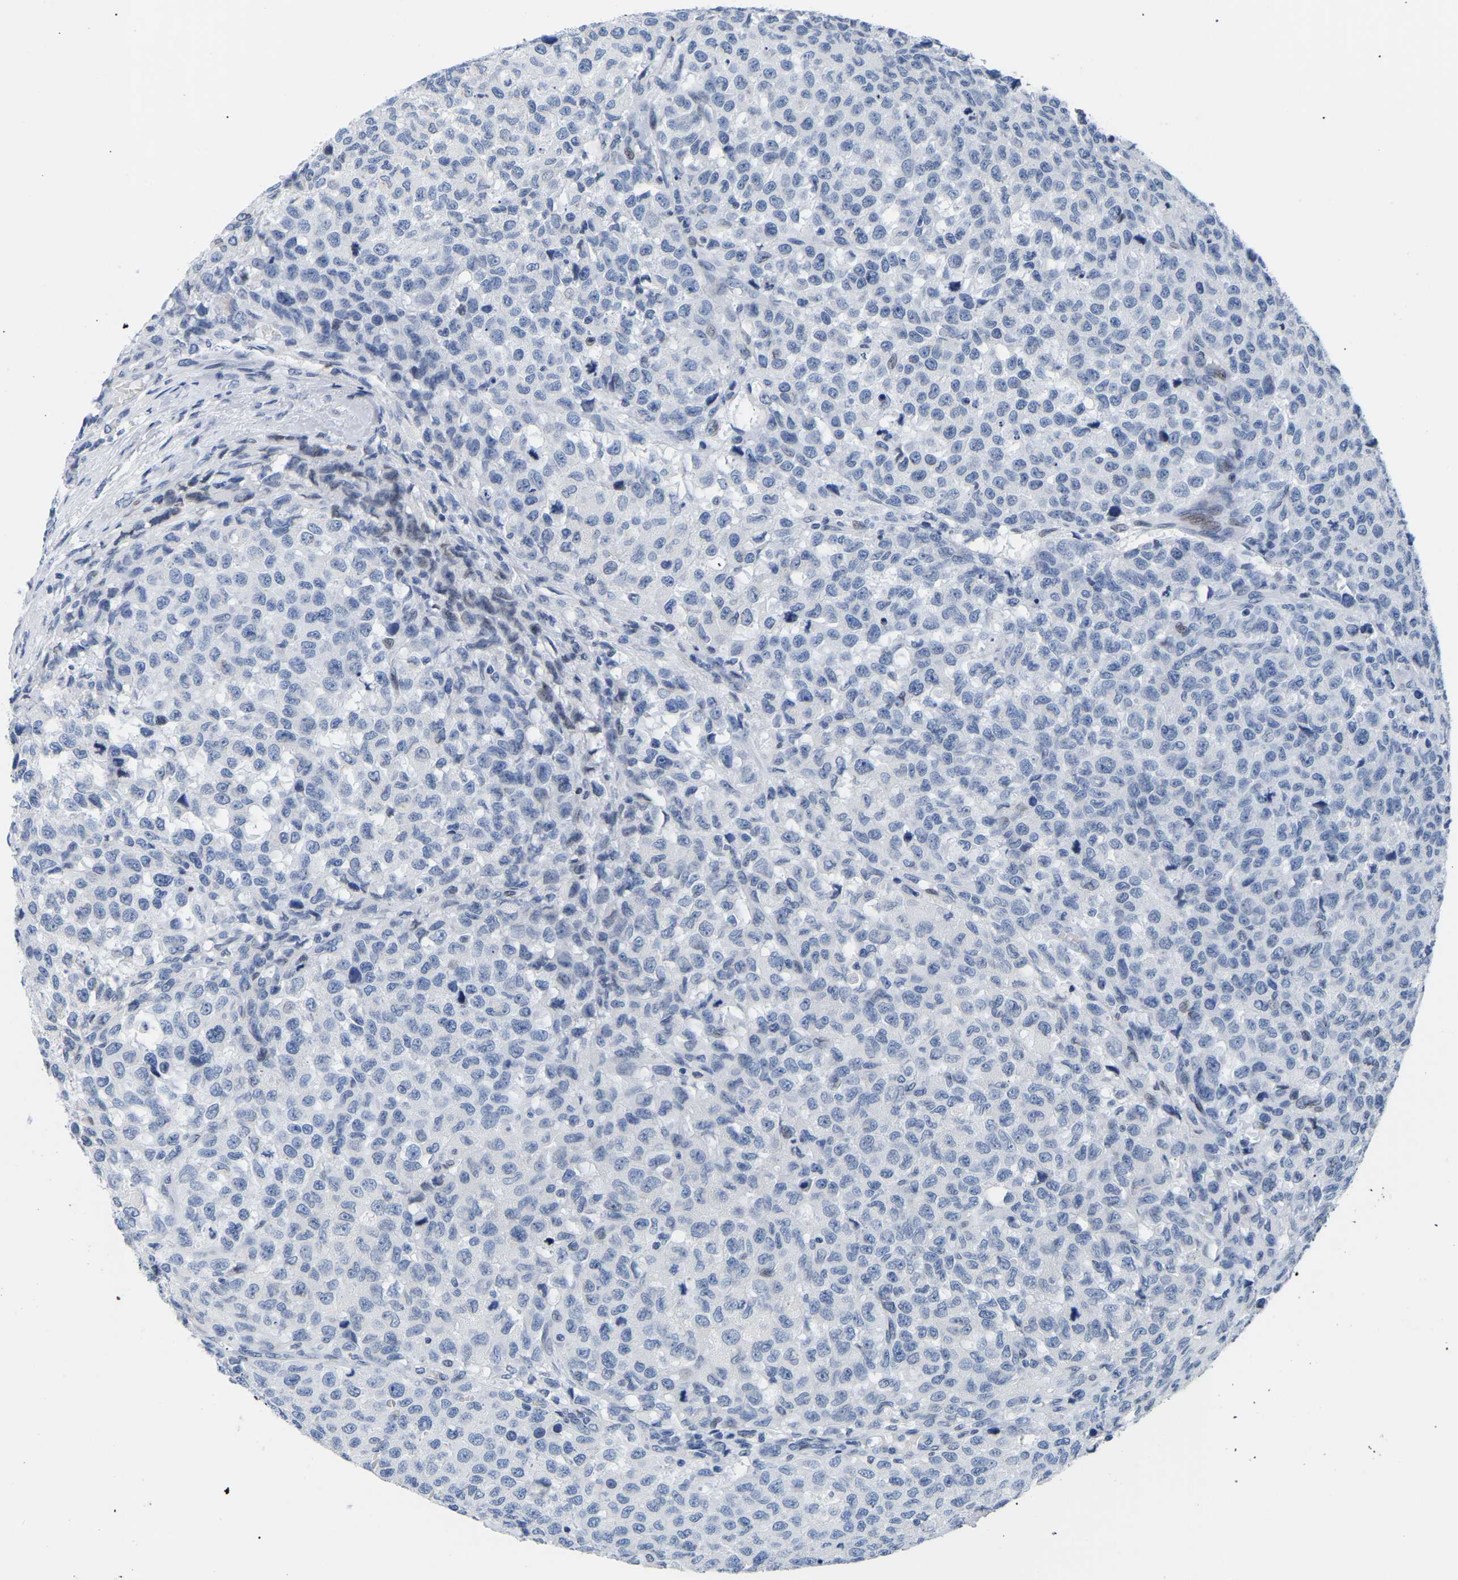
{"staining": {"intensity": "negative", "quantity": "none", "location": "none"}, "tissue": "testis cancer", "cell_type": "Tumor cells", "image_type": "cancer", "snomed": [{"axis": "morphology", "description": "Seminoma, NOS"}, {"axis": "topography", "description": "Testis"}], "caption": "Photomicrograph shows no protein positivity in tumor cells of seminoma (testis) tissue.", "gene": "UPK3A", "patient": {"sex": "male", "age": 59}}